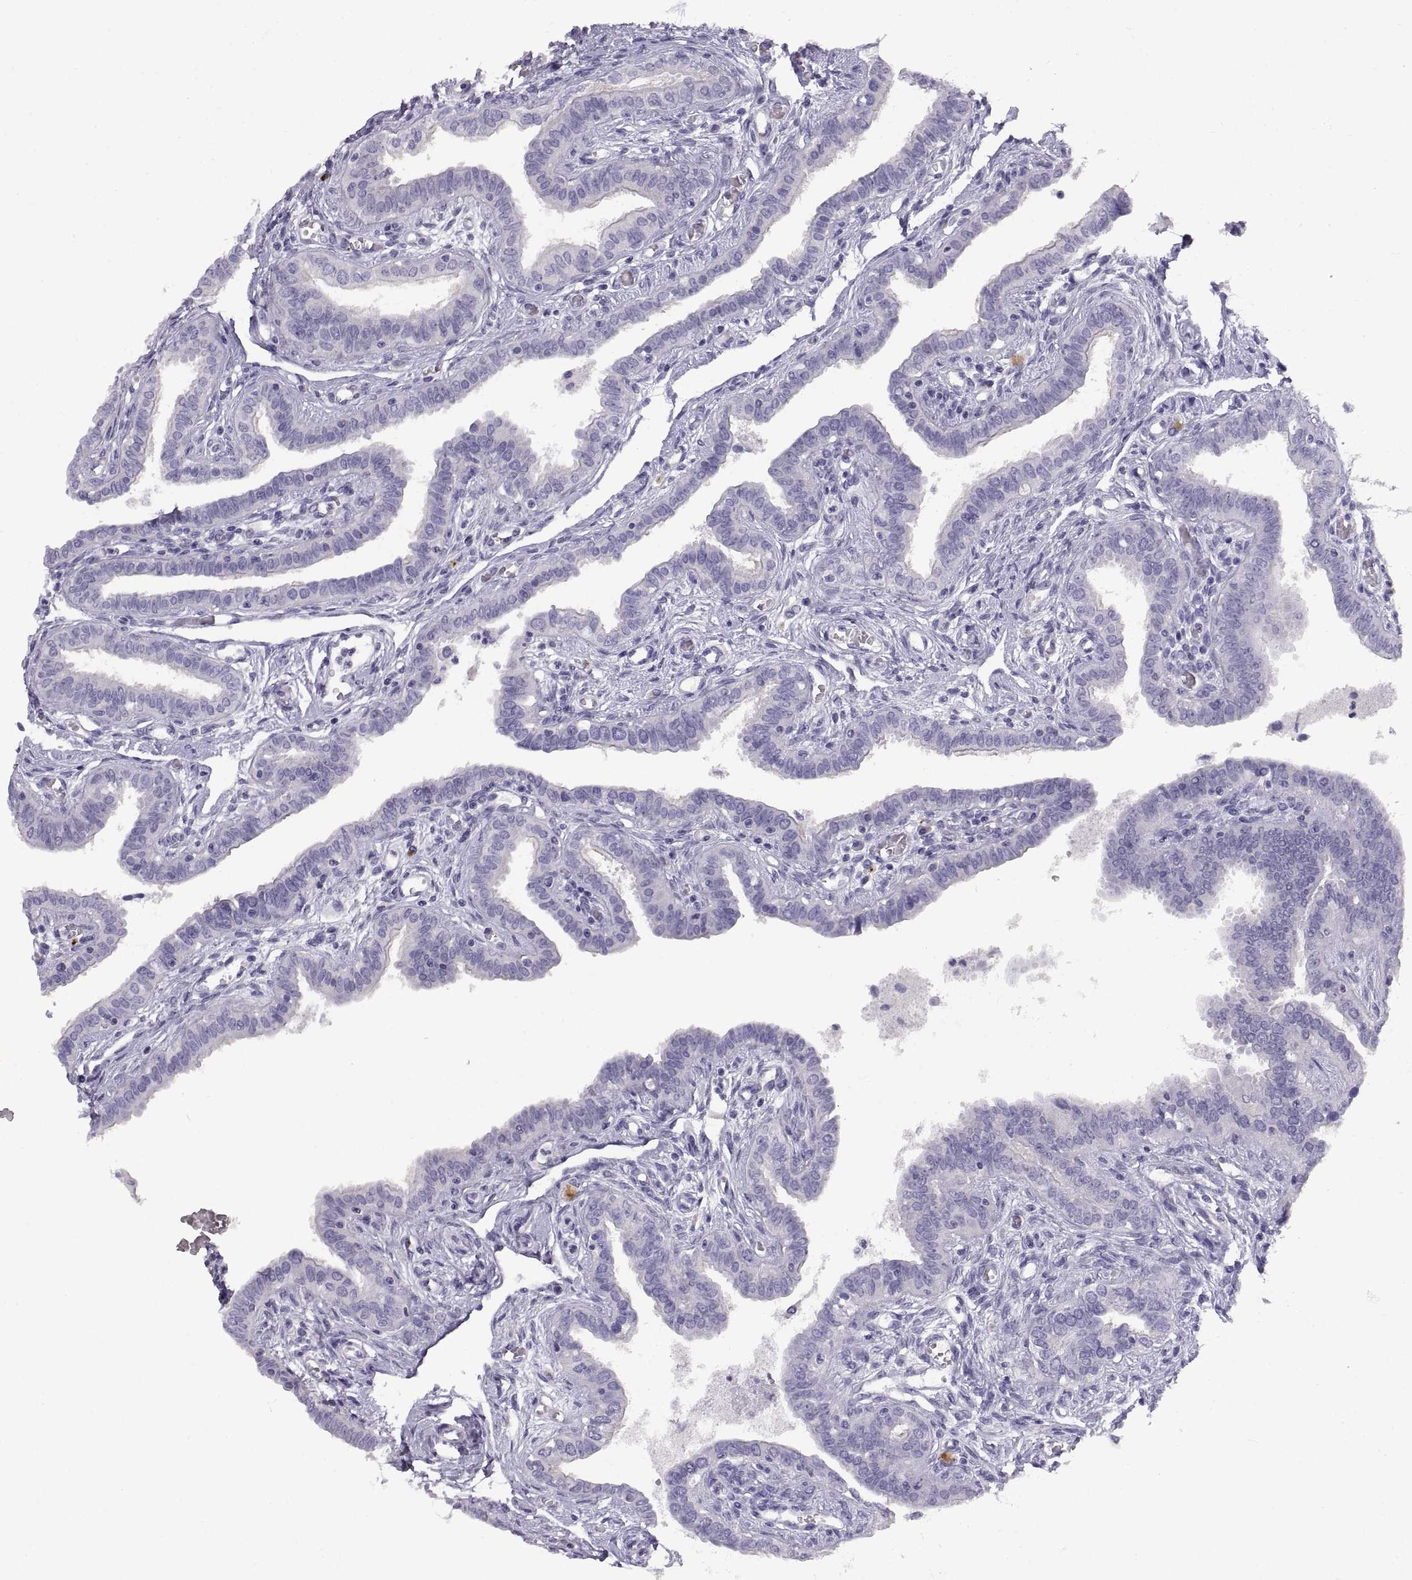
{"staining": {"intensity": "negative", "quantity": "none", "location": "none"}, "tissue": "fallopian tube", "cell_type": "Glandular cells", "image_type": "normal", "snomed": [{"axis": "morphology", "description": "Normal tissue, NOS"}, {"axis": "morphology", "description": "Carcinoma, endometroid"}, {"axis": "topography", "description": "Fallopian tube"}, {"axis": "topography", "description": "Ovary"}], "caption": "DAB immunohistochemical staining of normal fallopian tube displays no significant expression in glandular cells.", "gene": "CRYBB3", "patient": {"sex": "female", "age": 42}}